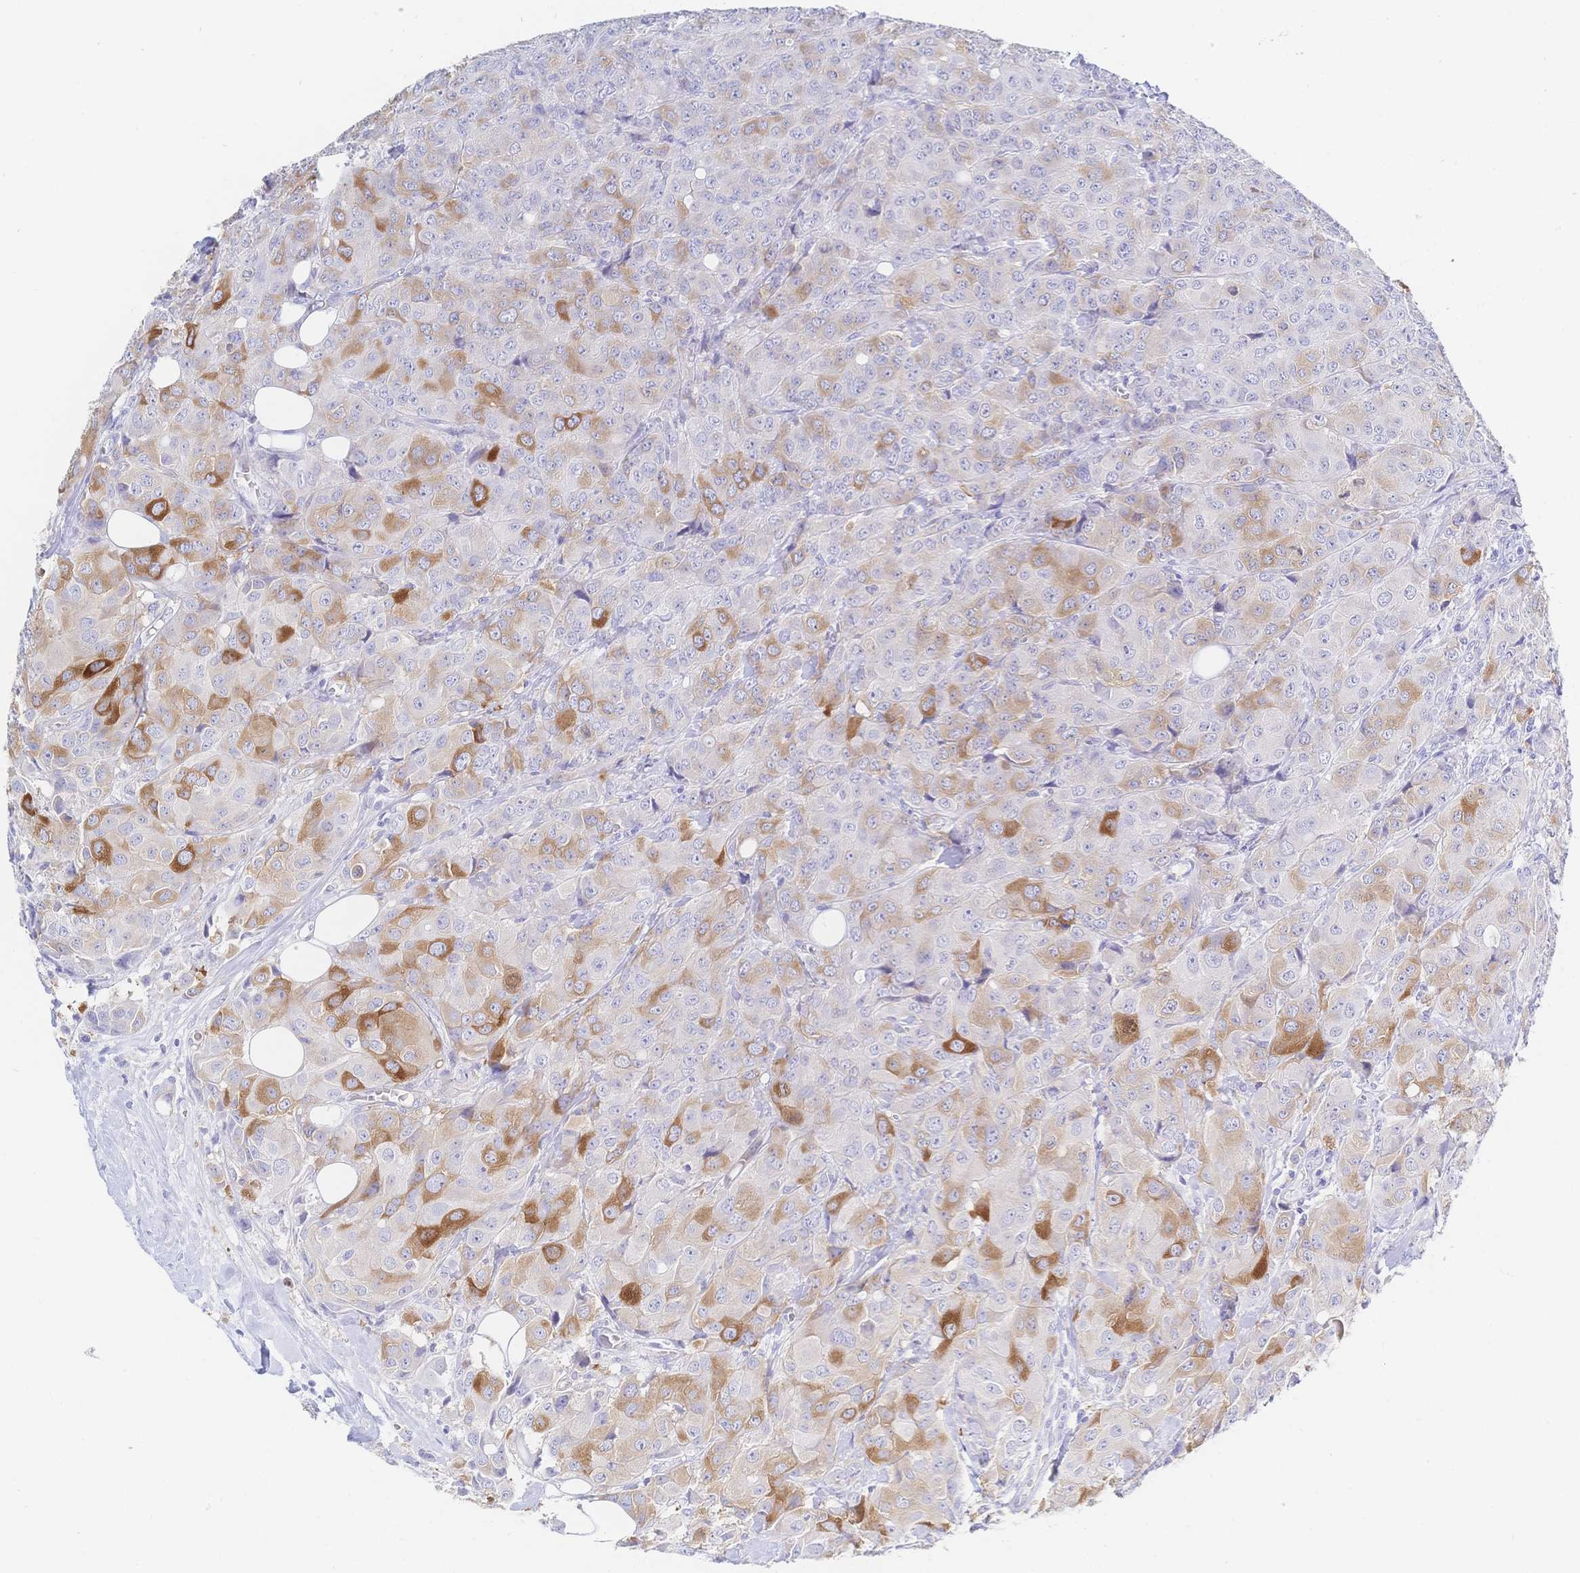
{"staining": {"intensity": "moderate", "quantity": "<25%", "location": "cytoplasmic/membranous"}, "tissue": "breast cancer", "cell_type": "Tumor cells", "image_type": "cancer", "snomed": [{"axis": "morphology", "description": "Duct carcinoma"}, {"axis": "topography", "description": "Breast"}], "caption": "High-power microscopy captured an IHC image of breast cancer (invasive ductal carcinoma), revealing moderate cytoplasmic/membranous expression in about <25% of tumor cells. The protein of interest is stained brown, and the nuclei are stained in blue (DAB IHC with brightfield microscopy, high magnification).", "gene": "RRM1", "patient": {"sex": "female", "age": 43}}